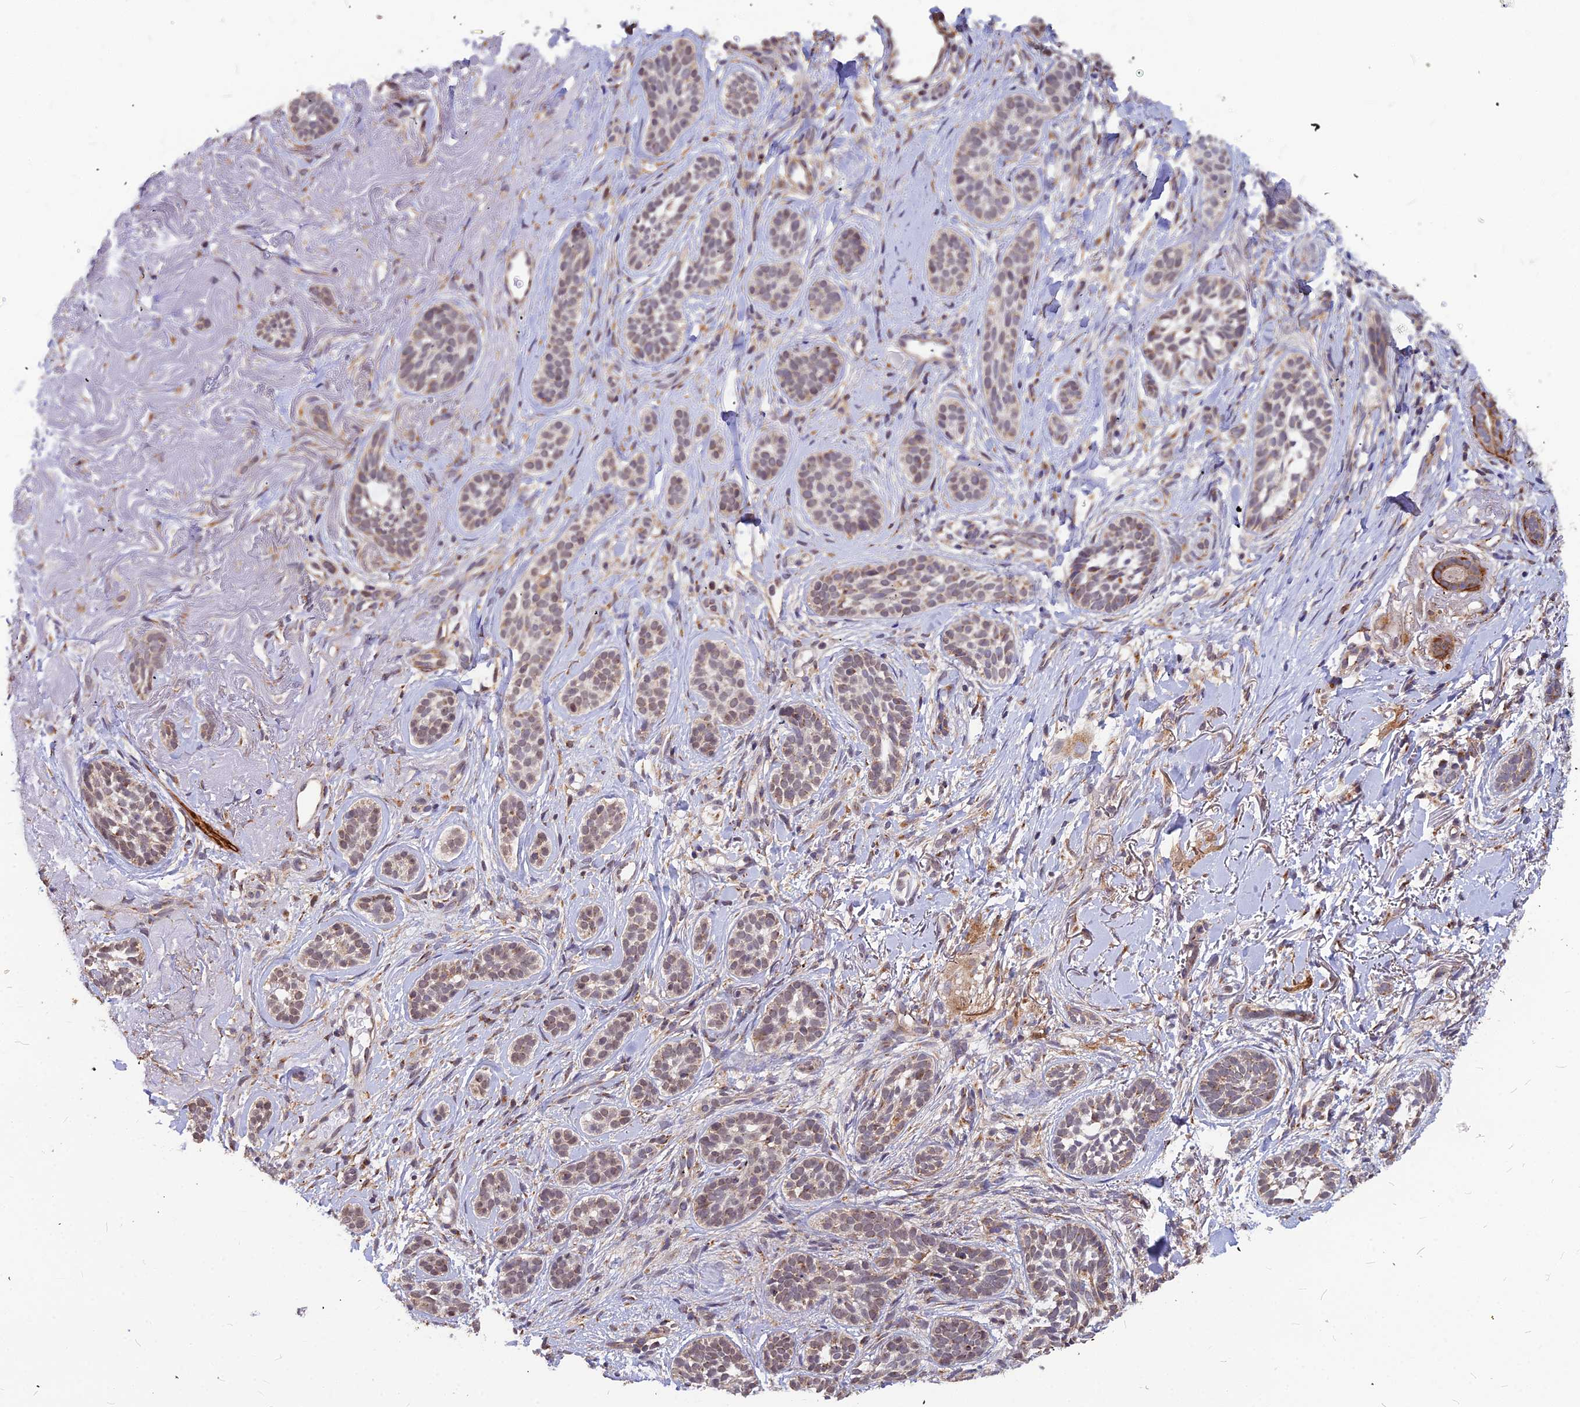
{"staining": {"intensity": "weak", "quantity": "25%-75%", "location": "cytoplasmic/membranous"}, "tissue": "skin cancer", "cell_type": "Tumor cells", "image_type": "cancer", "snomed": [{"axis": "morphology", "description": "Basal cell carcinoma"}, {"axis": "topography", "description": "Skin"}], "caption": "Protein analysis of skin basal cell carcinoma tissue displays weak cytoplasmic/membranous expression in approximately 25%-75% of tumor cells.", "gene": "LEKR1", "patient": {"sex": "male", "age": 71}}